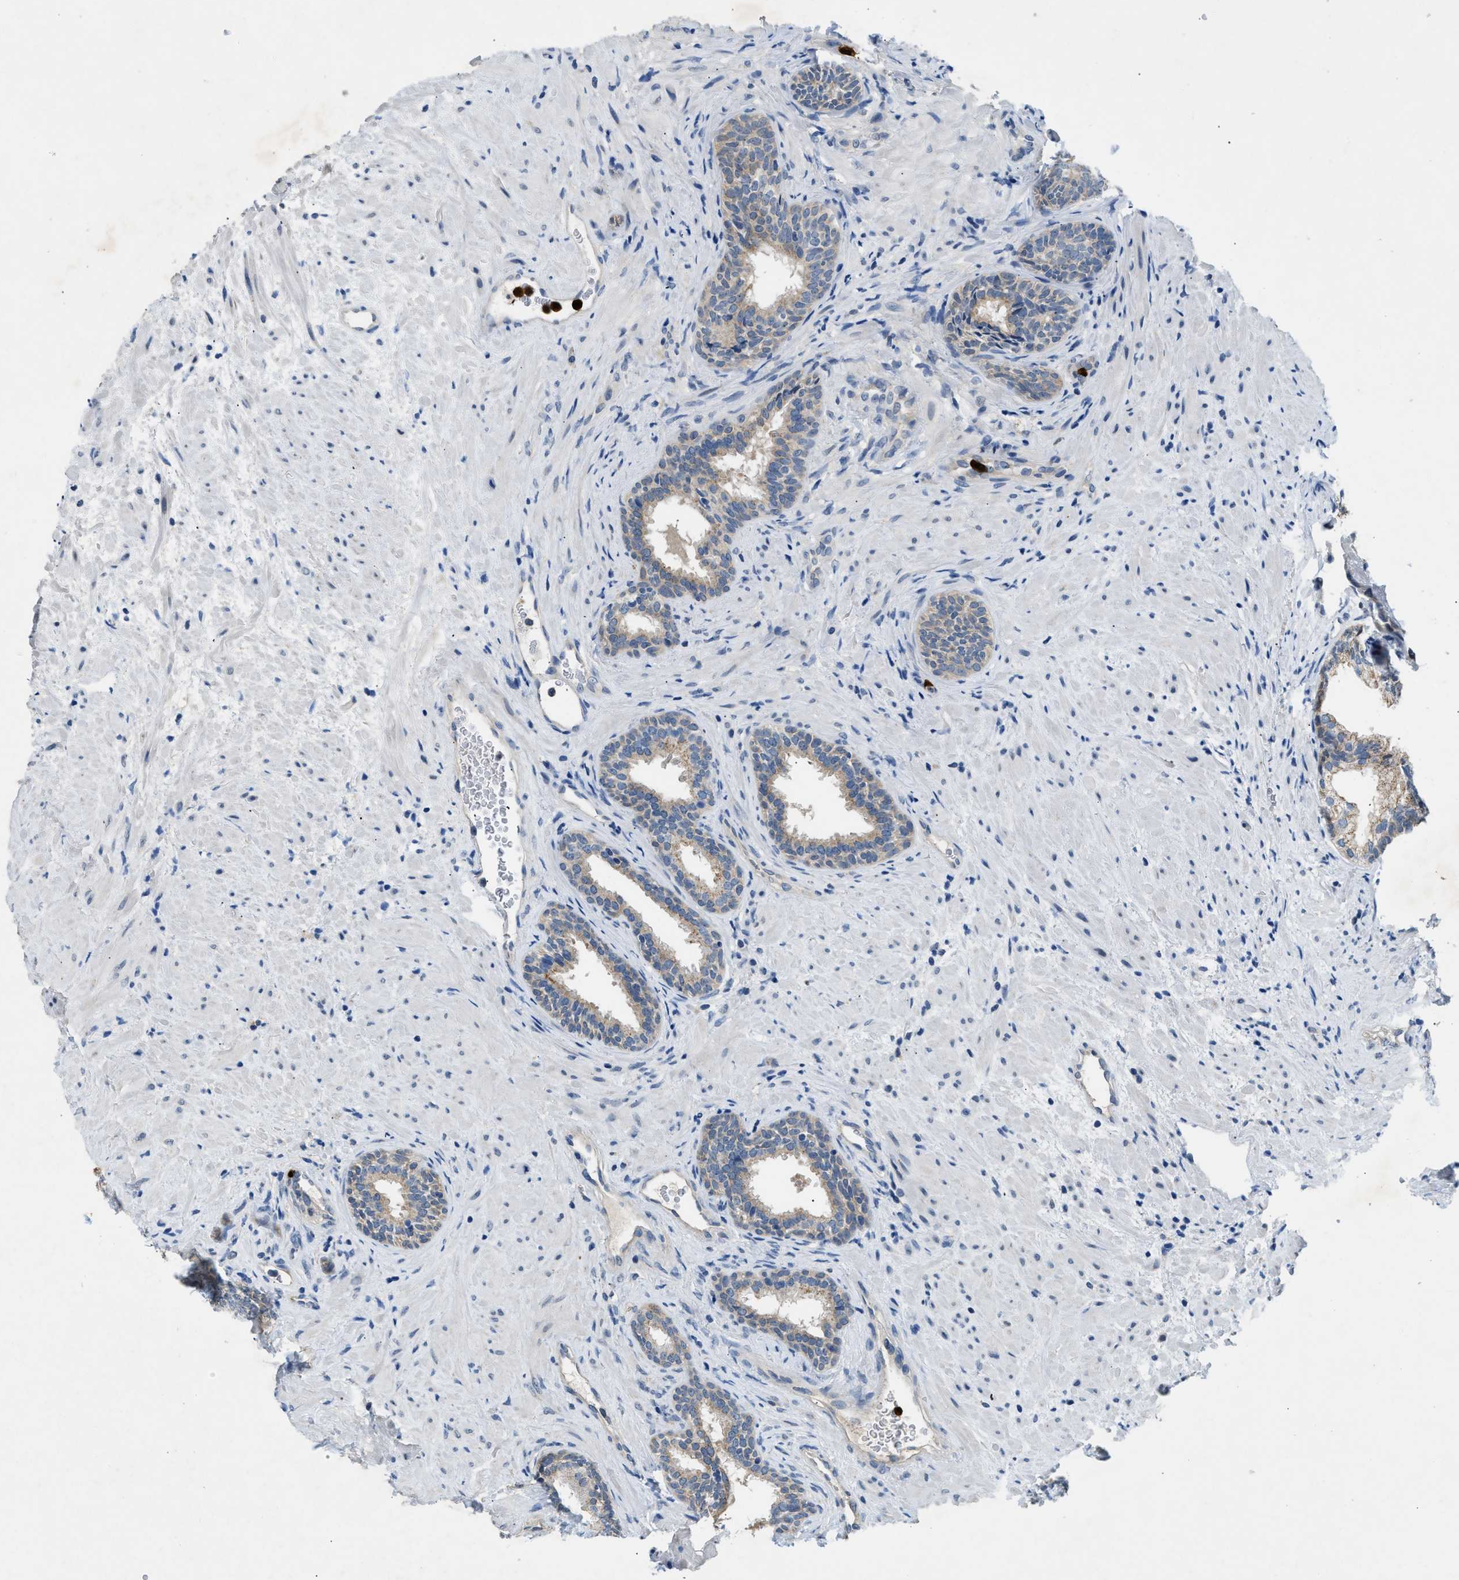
{"staining": {"intensity": "weak", "quantity": ">75%", "location": "cytoplasmic/membranous"}, "tissue": "prostate", "cell_type": "Glandular cells", "image_type": "normal", "snomed": [{"axis": "morphology", "description": "Normal tissue, NOS"}, {"axis": "topography", "description": "Prostate"}], "caption": "Immunohistochemical staining of unremarkable human prostate displays >75% levels of weak cytoplasmic/membranous protein staining in approximately >75% of glandular cells.", "gene": "TOMM34", "patient": {"sex": "male", "age": 76}}